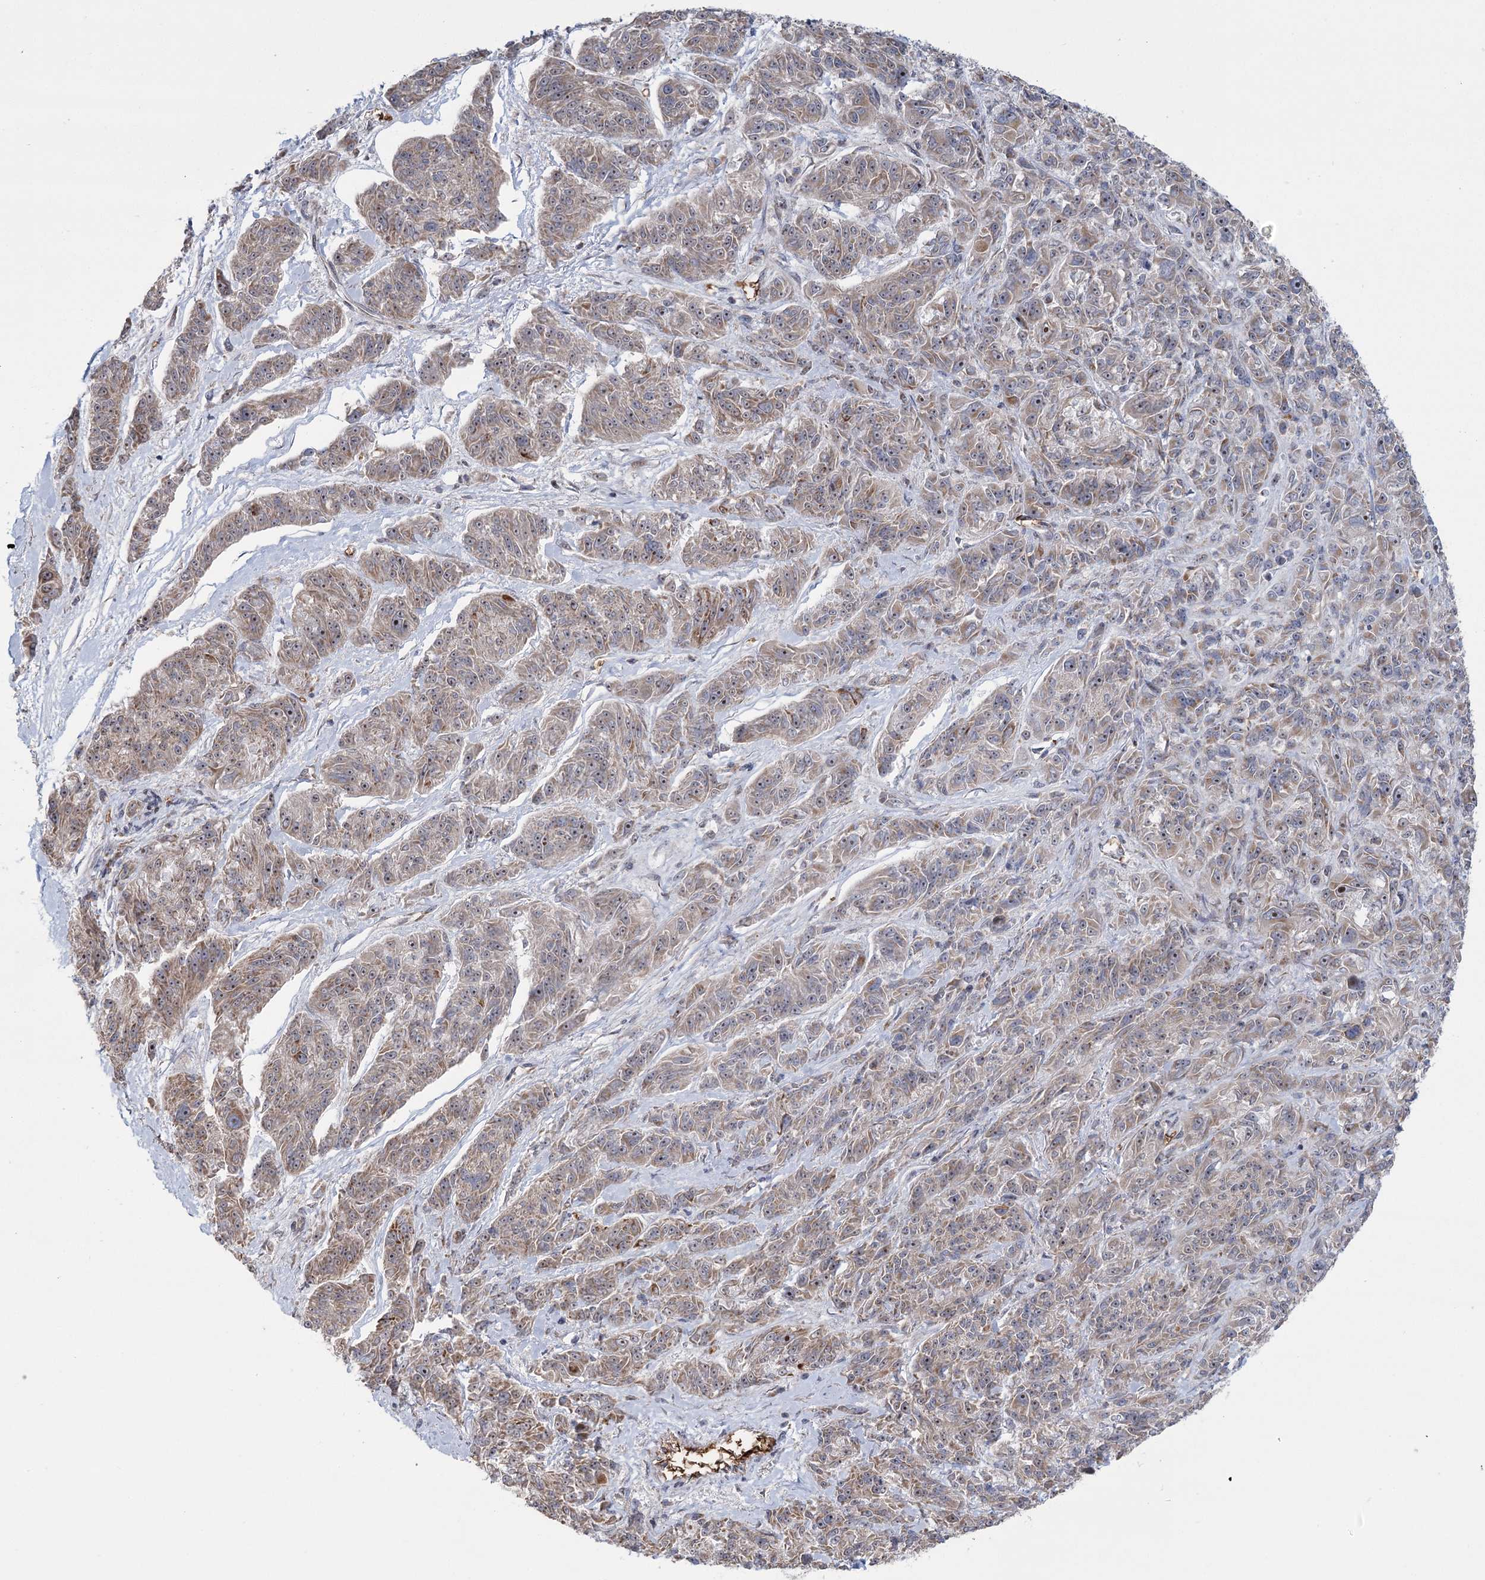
{"staining": {"intensity": "weak", "quantity": "25%-75%", "location": "cytoplasmic/membranous"}, "tissue": "melanoma", "cell_type": "Tumor cells", "image_type": "cancer", "snomed": [{"axis": "morphology", "description": "Malignant melanoma, NOS"}, {"axis": "topography", "description": "Skin"}], "caption": "Protein positivity by IHC demonstrates weak cytoplasmic/membranous positivity in about 25%-75% of tumor cells in malignant melanoma.", "gene": "NSMCE4A", "patient": {"sex": "male", "age": 53}}